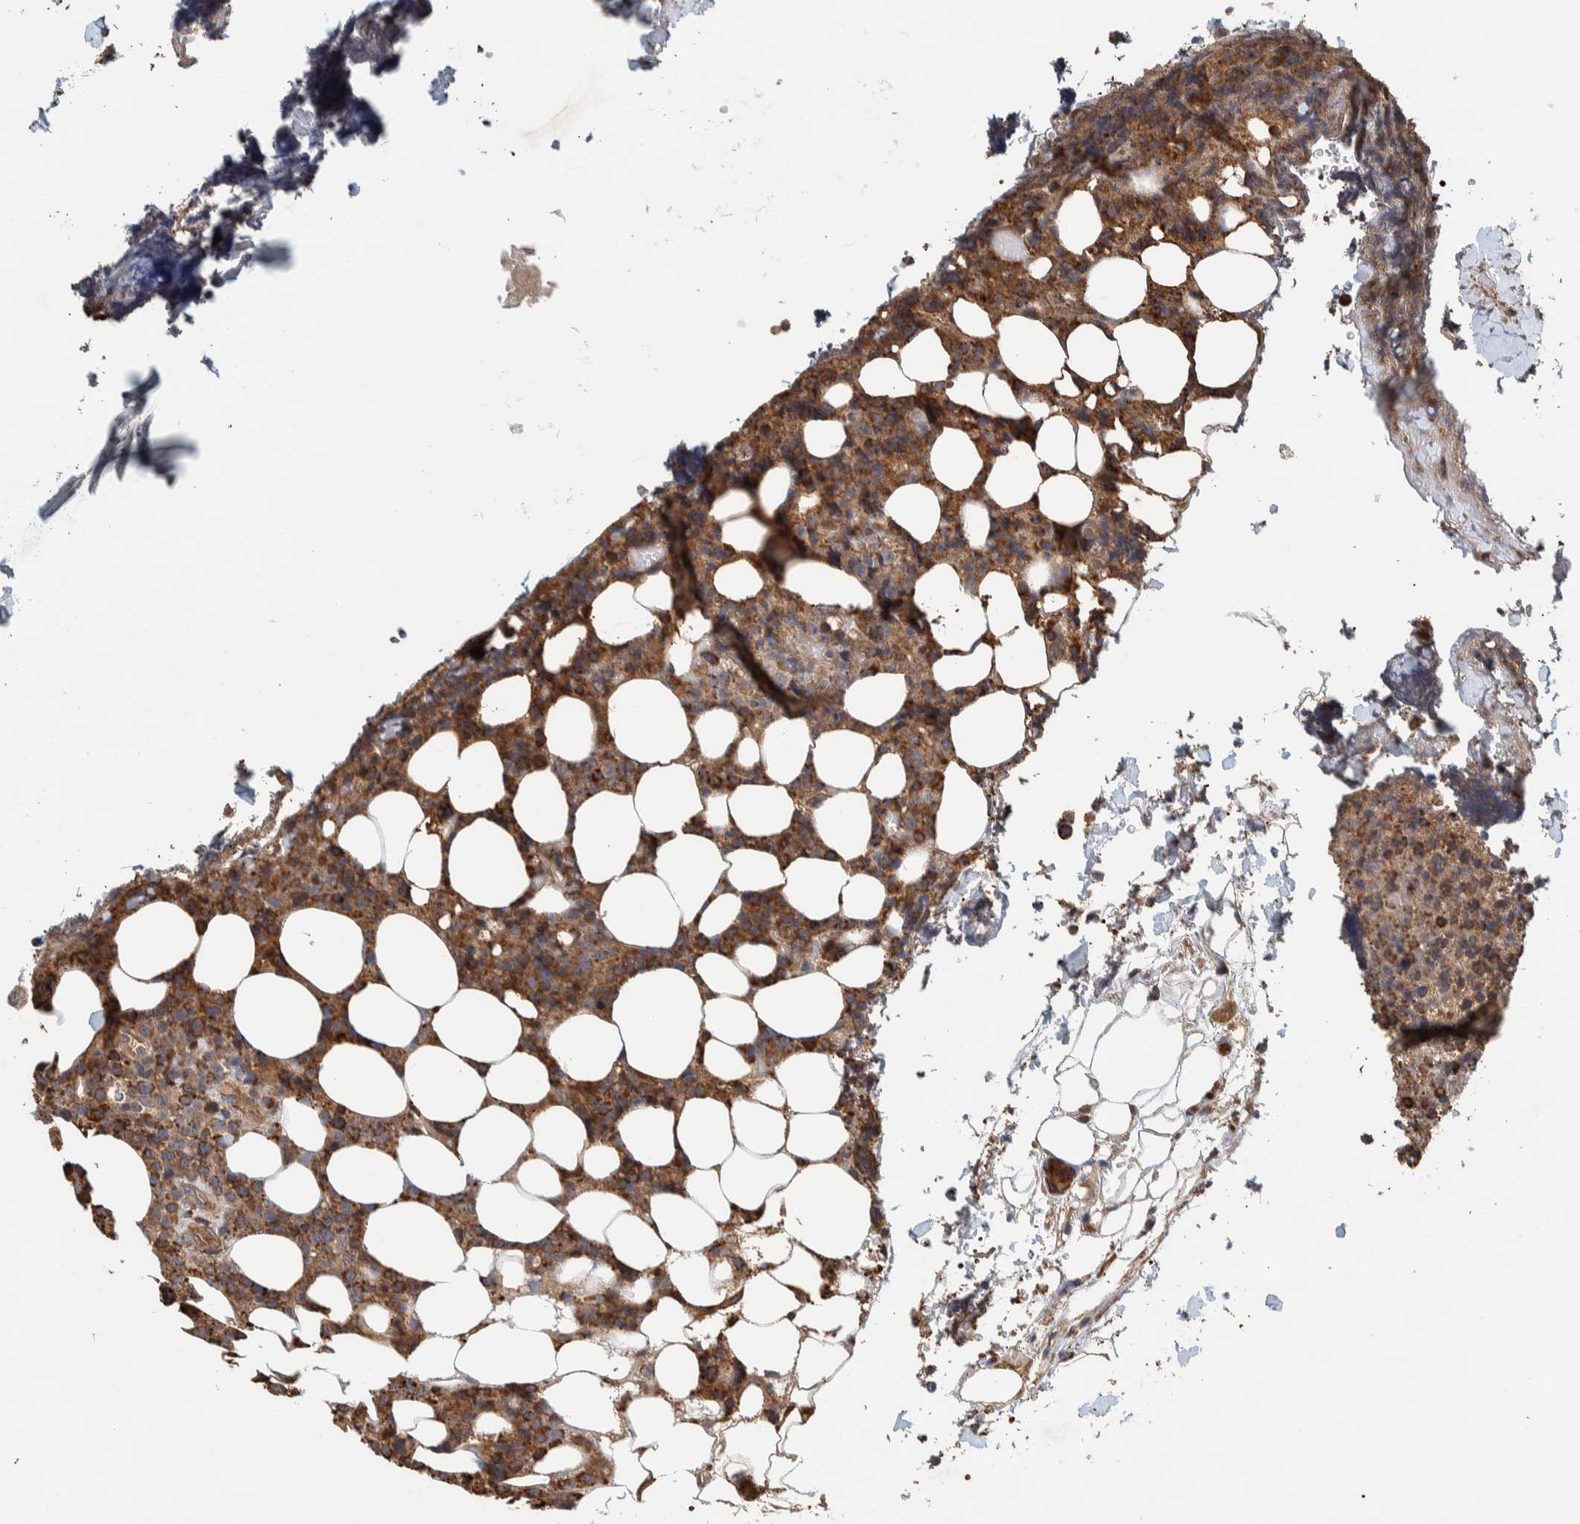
{"staining": {"intensity": "moderate", "quantity": ">75%", "location": "cytoplasmic/membranous"}, "tissue": "lymphoma", "cell_type": "Tumor cells", "image_type": "cancer", "snomed": [{"axis": "morphology", "description": "Malignant lymphoma, non-Hodgkin's type, High grade"}, {"axis": "topography", "description": "Lymph node"}], "caption": "Tumor cells demonstrate moderate cytoplasmic/membranous staining in about >75% of cells in lymphoma.", "gene": "PLA2G3", "patient": {"sex": "male", "age": 13}}